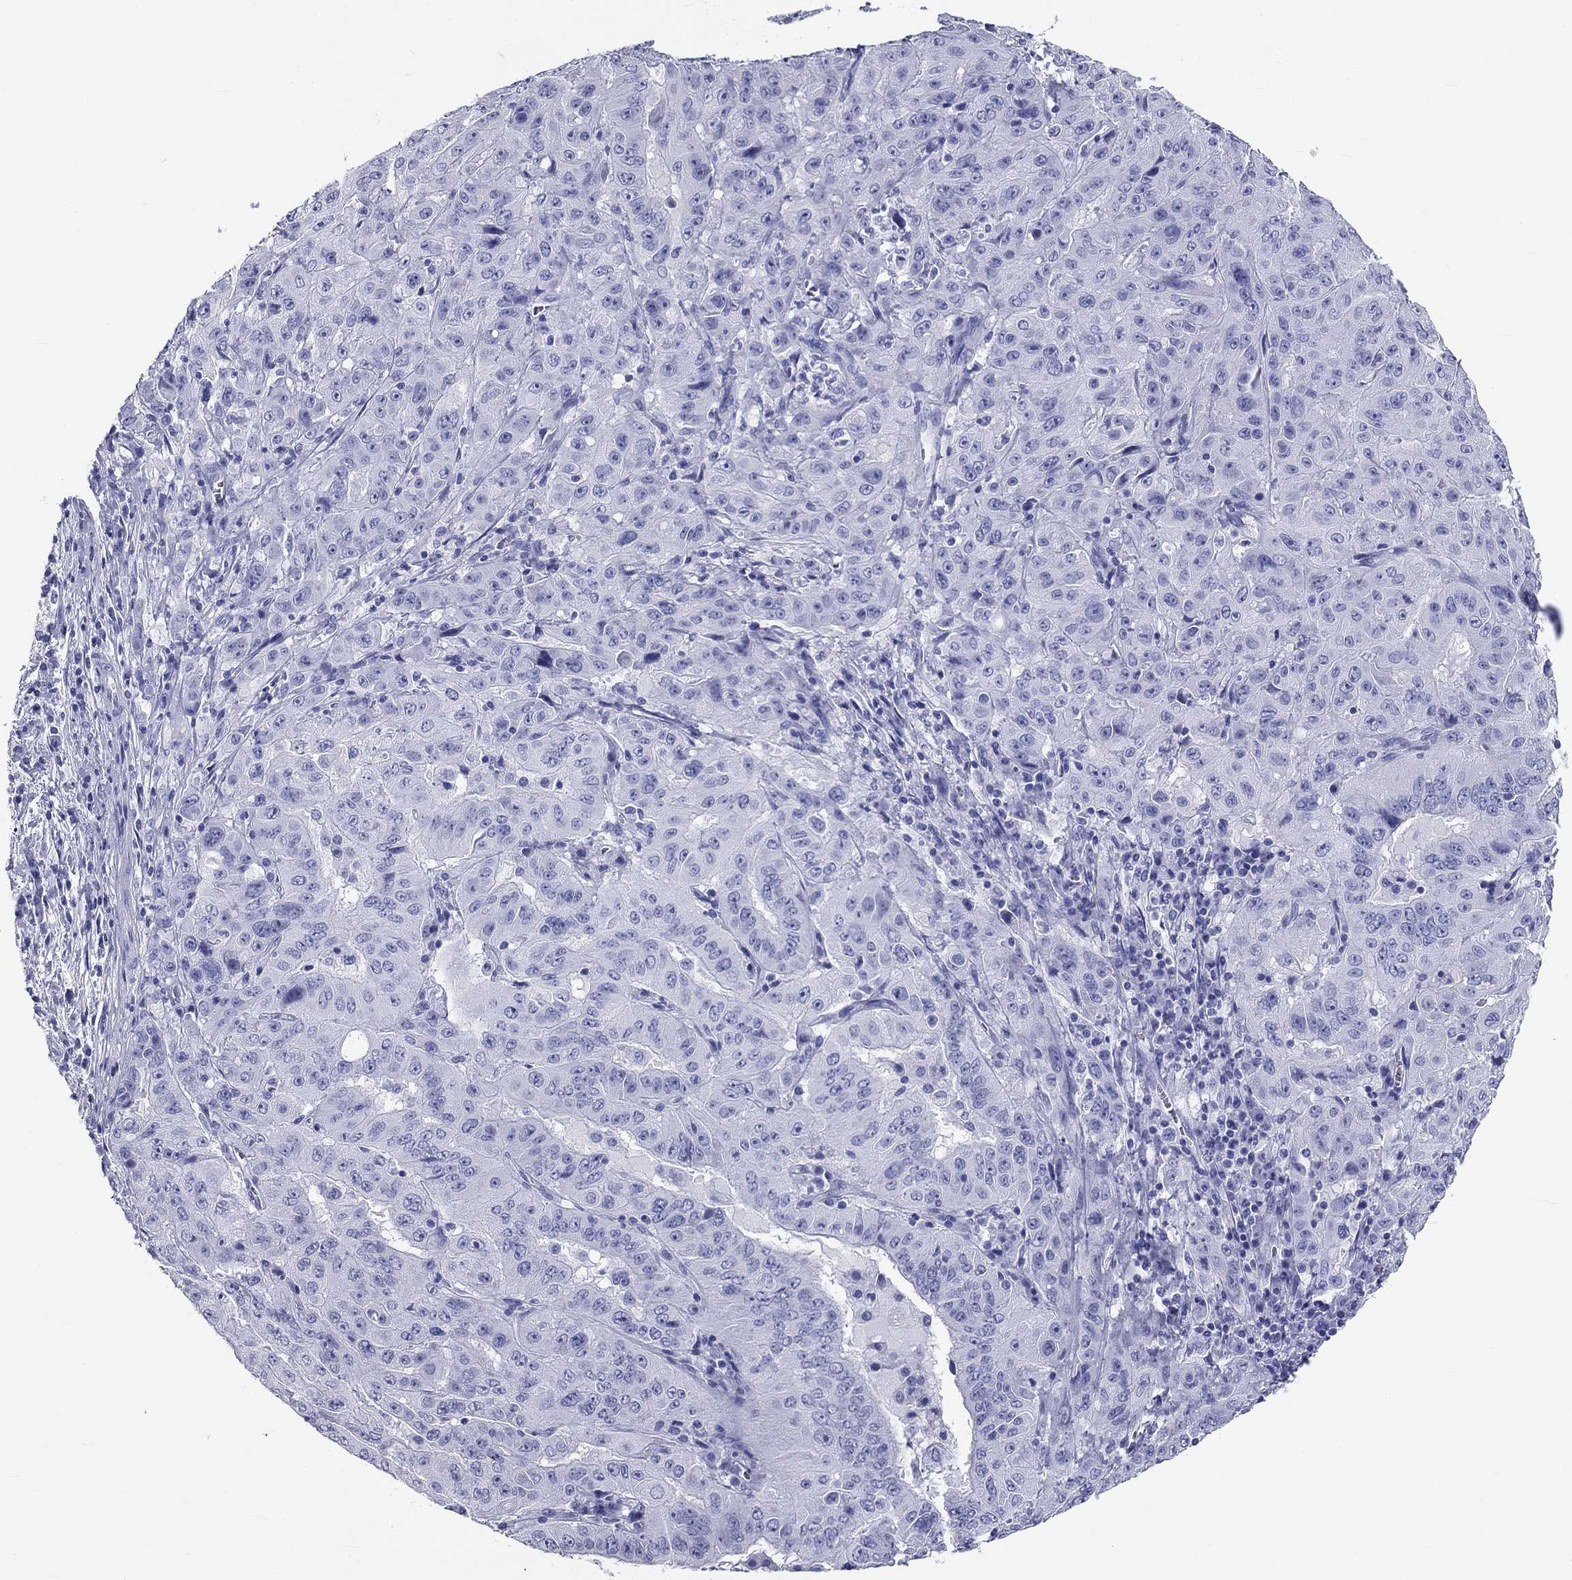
{"staining": {"intensity": "negative", "quantity": "none", "location": "none"}, "tissue": "pancreatic cancer", "cell_type": "Tumor cells", "image_type": "cancer", "snomed": [{"axis": "morphology", "description": "Adenocarcinoma, NOS"}, {"axis": "topography", "description": "Pancreas"}], "caption": "This is an immunohistochemistry (IHC) image of human adenocarcinoma (pancreatic). There is no positivity in tumor cells.", "gene": "DNALI1", "patient": {"sex": "male", "age": 63}}